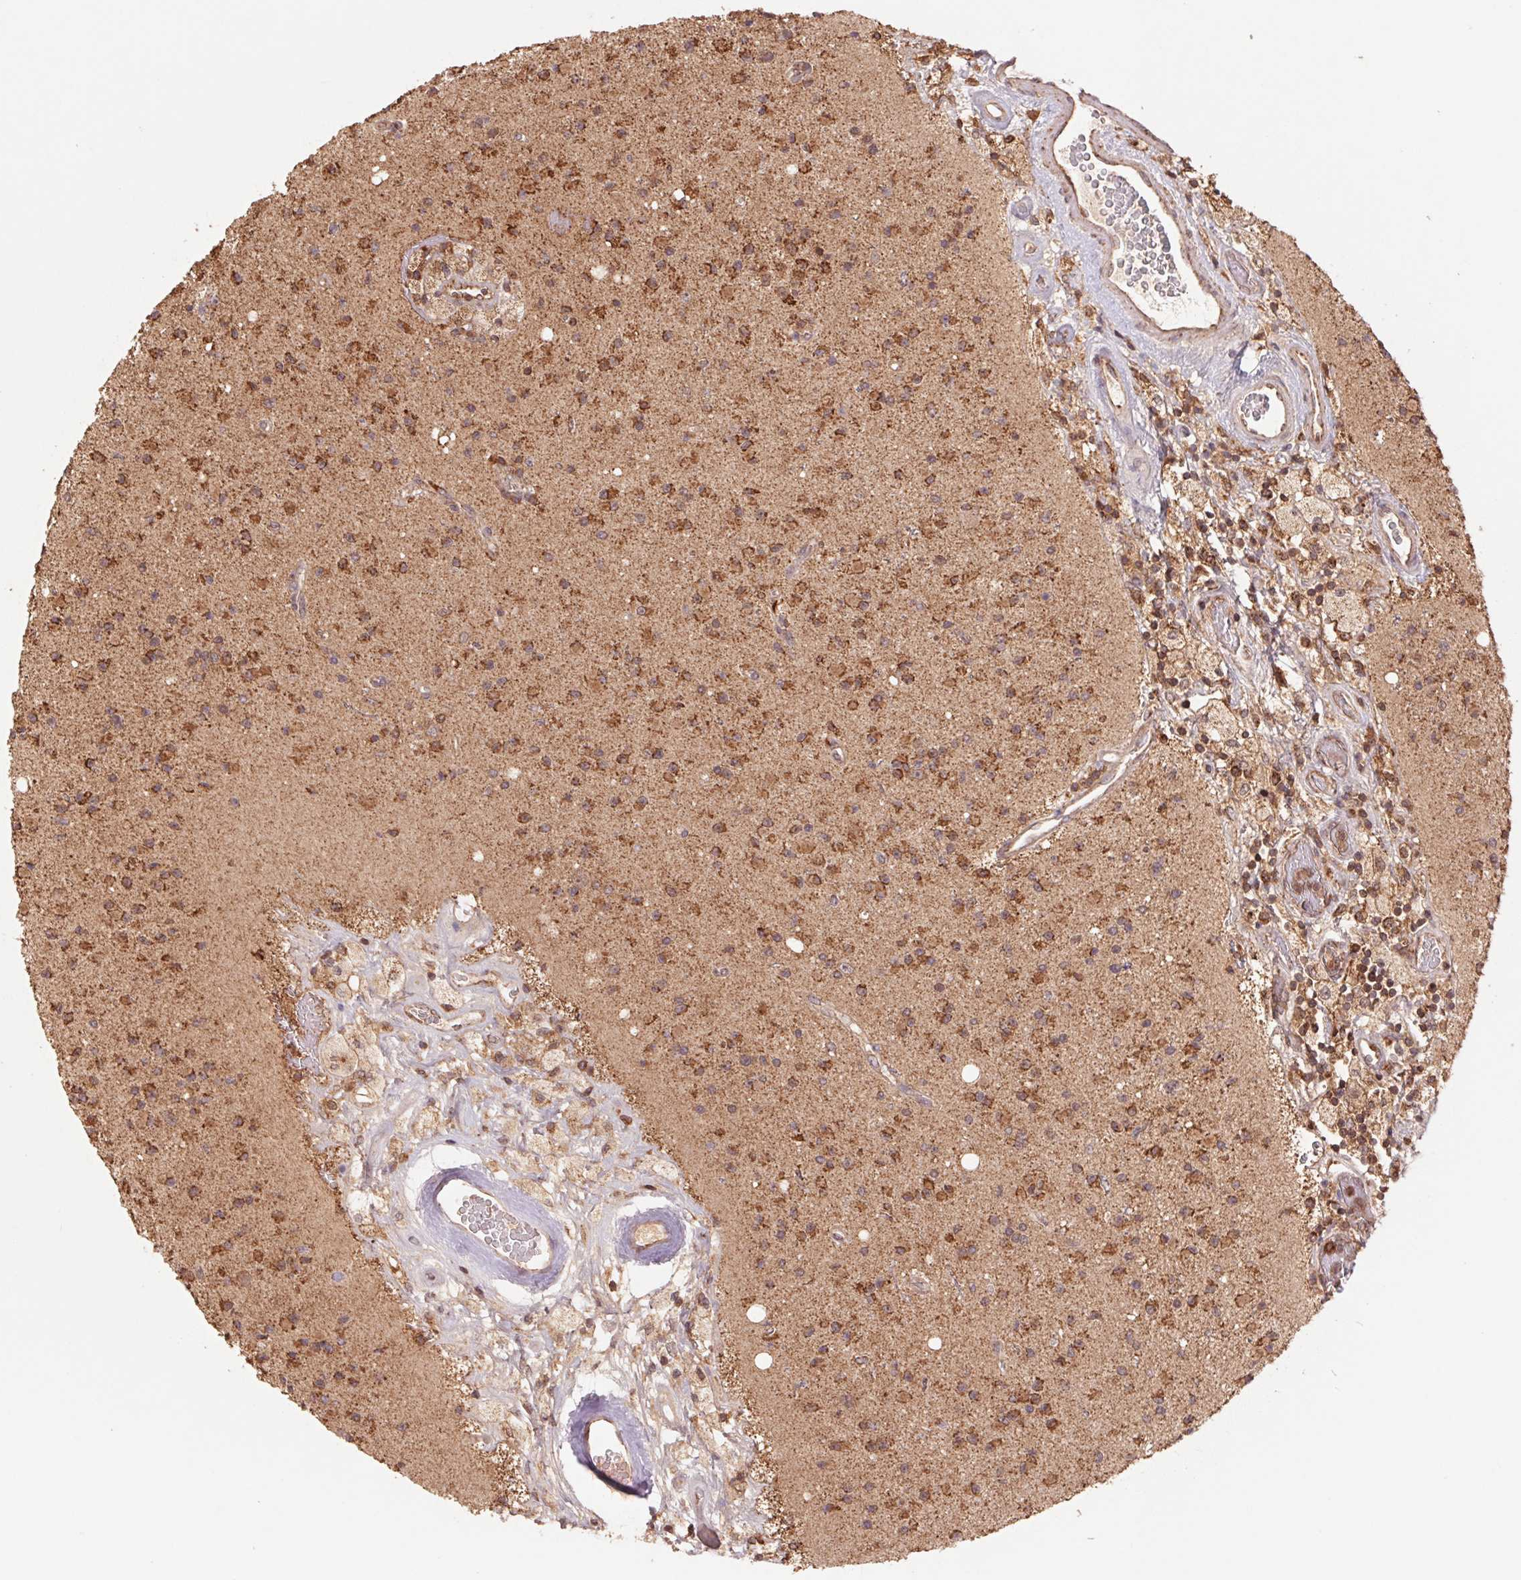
{"staining": {"intensity": "strong", "quantity": ">75%", "location": "cytoplasmic/membranous"}, "tissue": "glioma", "cell_type": "Tumor cells", "image_type": "cancer", "snomed": [{"axis": "morphology", "description": "Glioma, malignant, High grade"}, {"axis": "topography", "description": "Brain"}], "caption": "High-power microscopy captured an immunohistochemistry histopathology image of malignant high-grade glioma, revealing strong cytoplasmic/membranous expression in about >75% of tumor cells.", "gene": "URM1", "patient": {"sex": "male", "age": 36}}